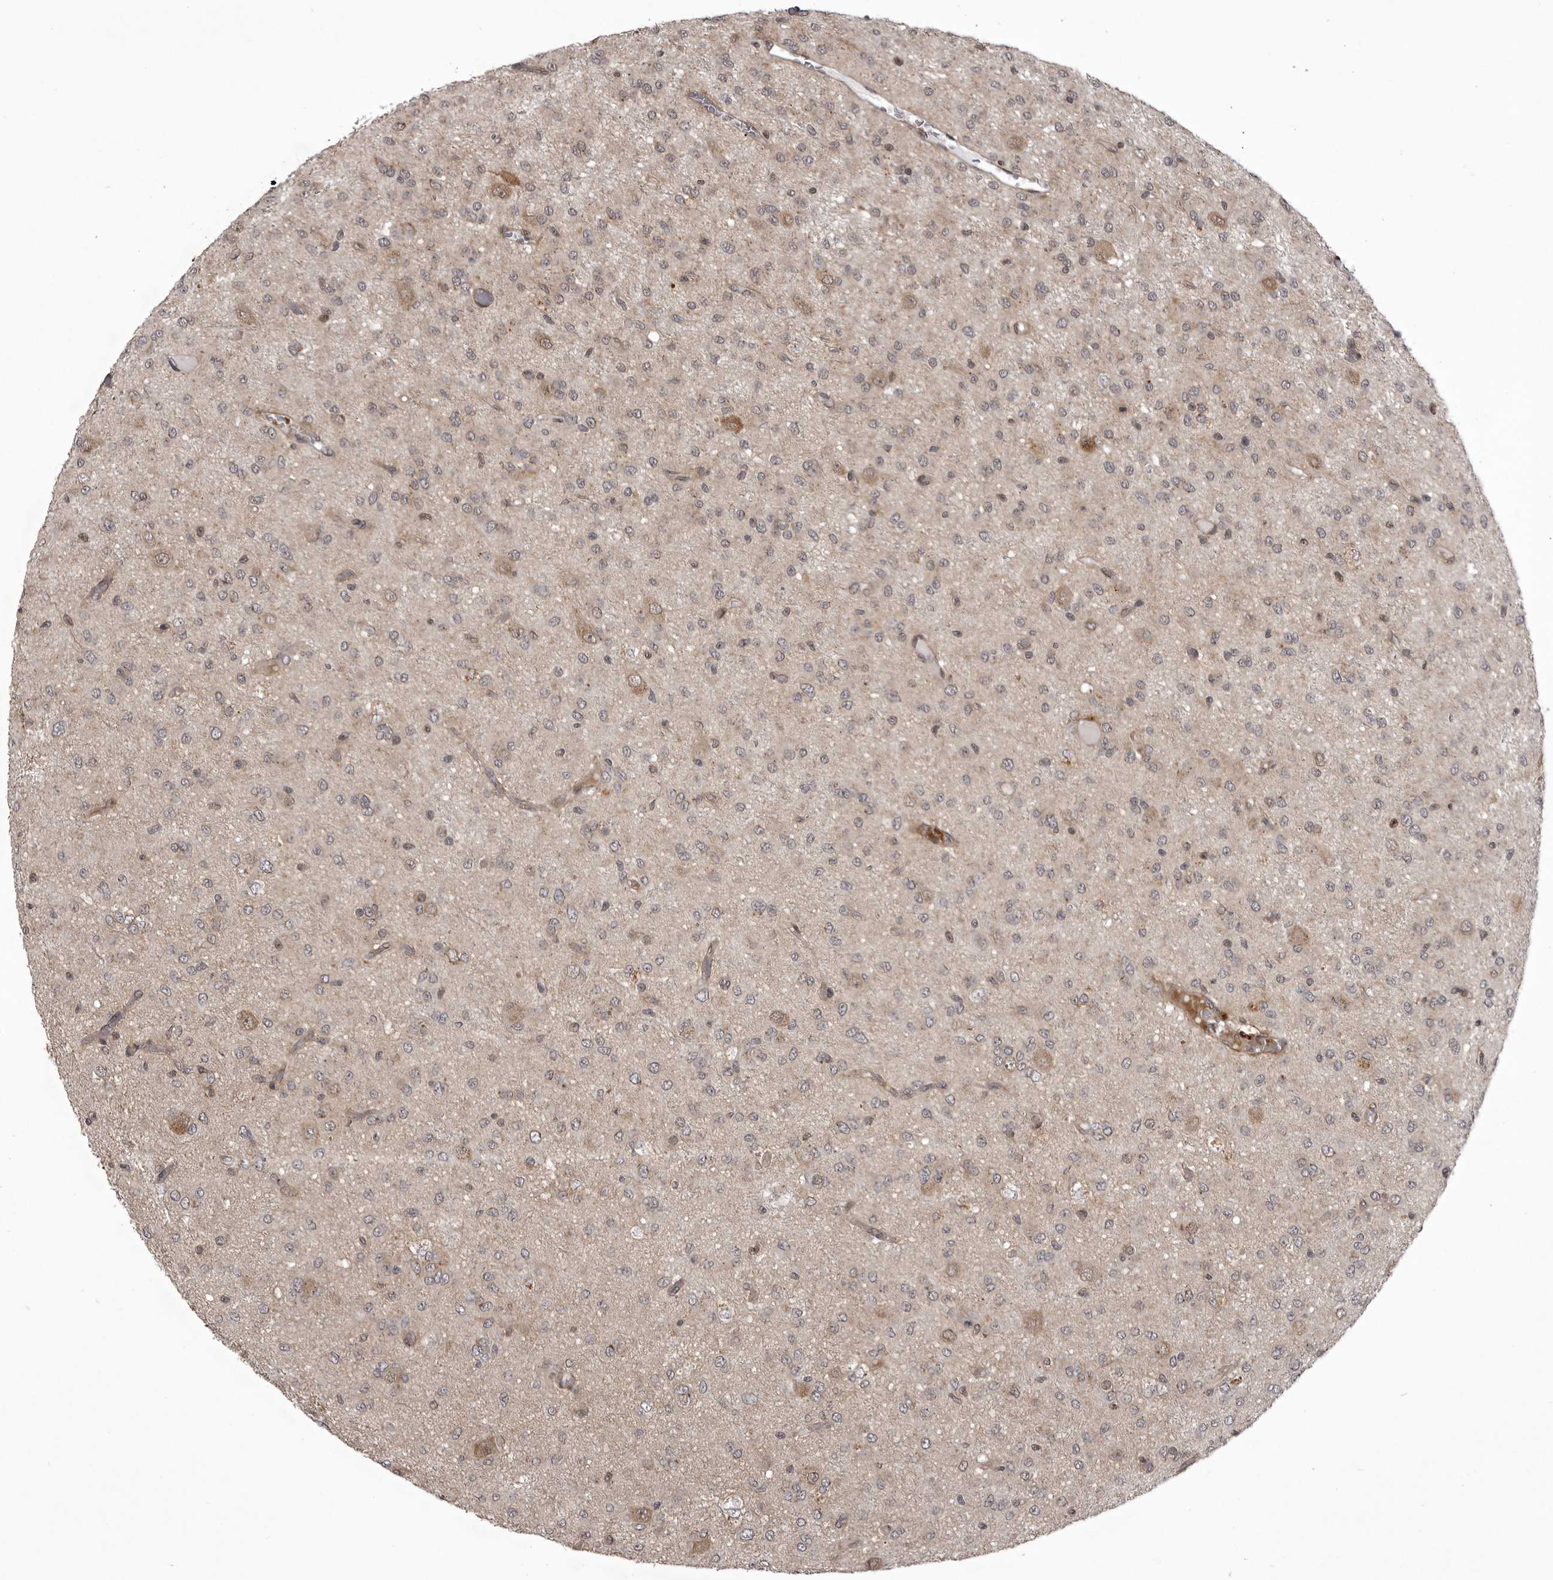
{"staining": {"intensity": "negative", "quantity": "none", "location": "none"}, "tissue": "glioma", "cell_type": "Tumor cells", "image_type": "cancer", "snomed": [{"axis": "morphology", "description": "Glioma, malignant, High grade"}, {"axis": "topography", "description": "Brain"}], "caption": "High power microscopy image of an immunohistochemistry (IHC) photomicrograph of glioma, revealing no significant expression in tumor cells.", "gene": "SNX16", "patient": {"sex": "female", "age": 59}}